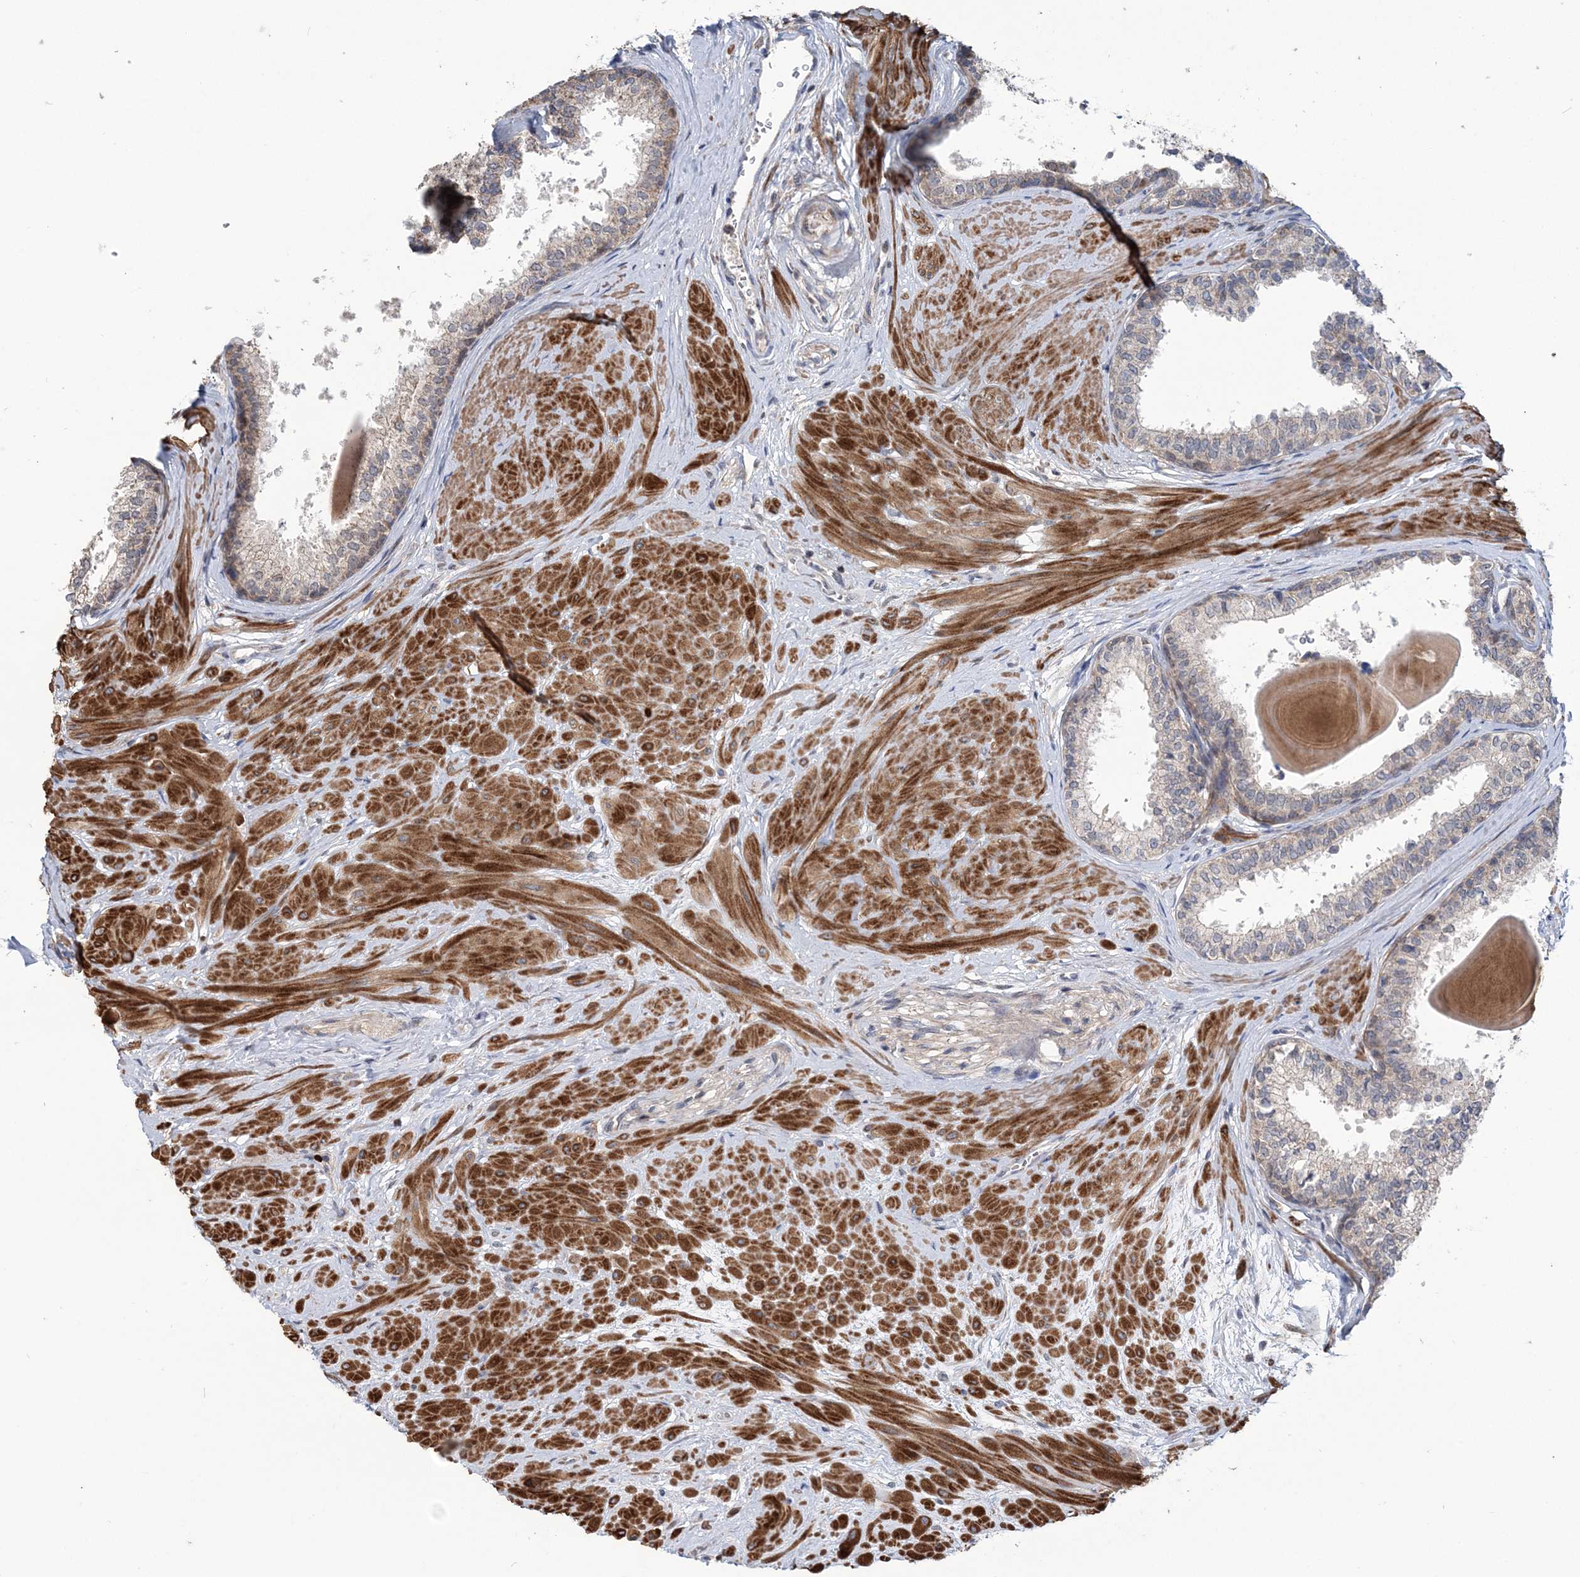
{"staining": {"intensity": "weak", "quantity": "<25%", "location": "cytoplasmic/membranous"}, "tissue": "prostate", "cell_type": "Glandular cells", "image_type": "normal", "snomed": [{"axis": "morphology", "description": "Normal tissue, NOS"}, {"axis": "topography", "description": "Prostate"}], "caption": "Immunohistochemical staining of normal prostate reveals no significant expression in glandular cells.", "gene": "PPP2R2B", "patient": {"sex": "male", "age": 48}}